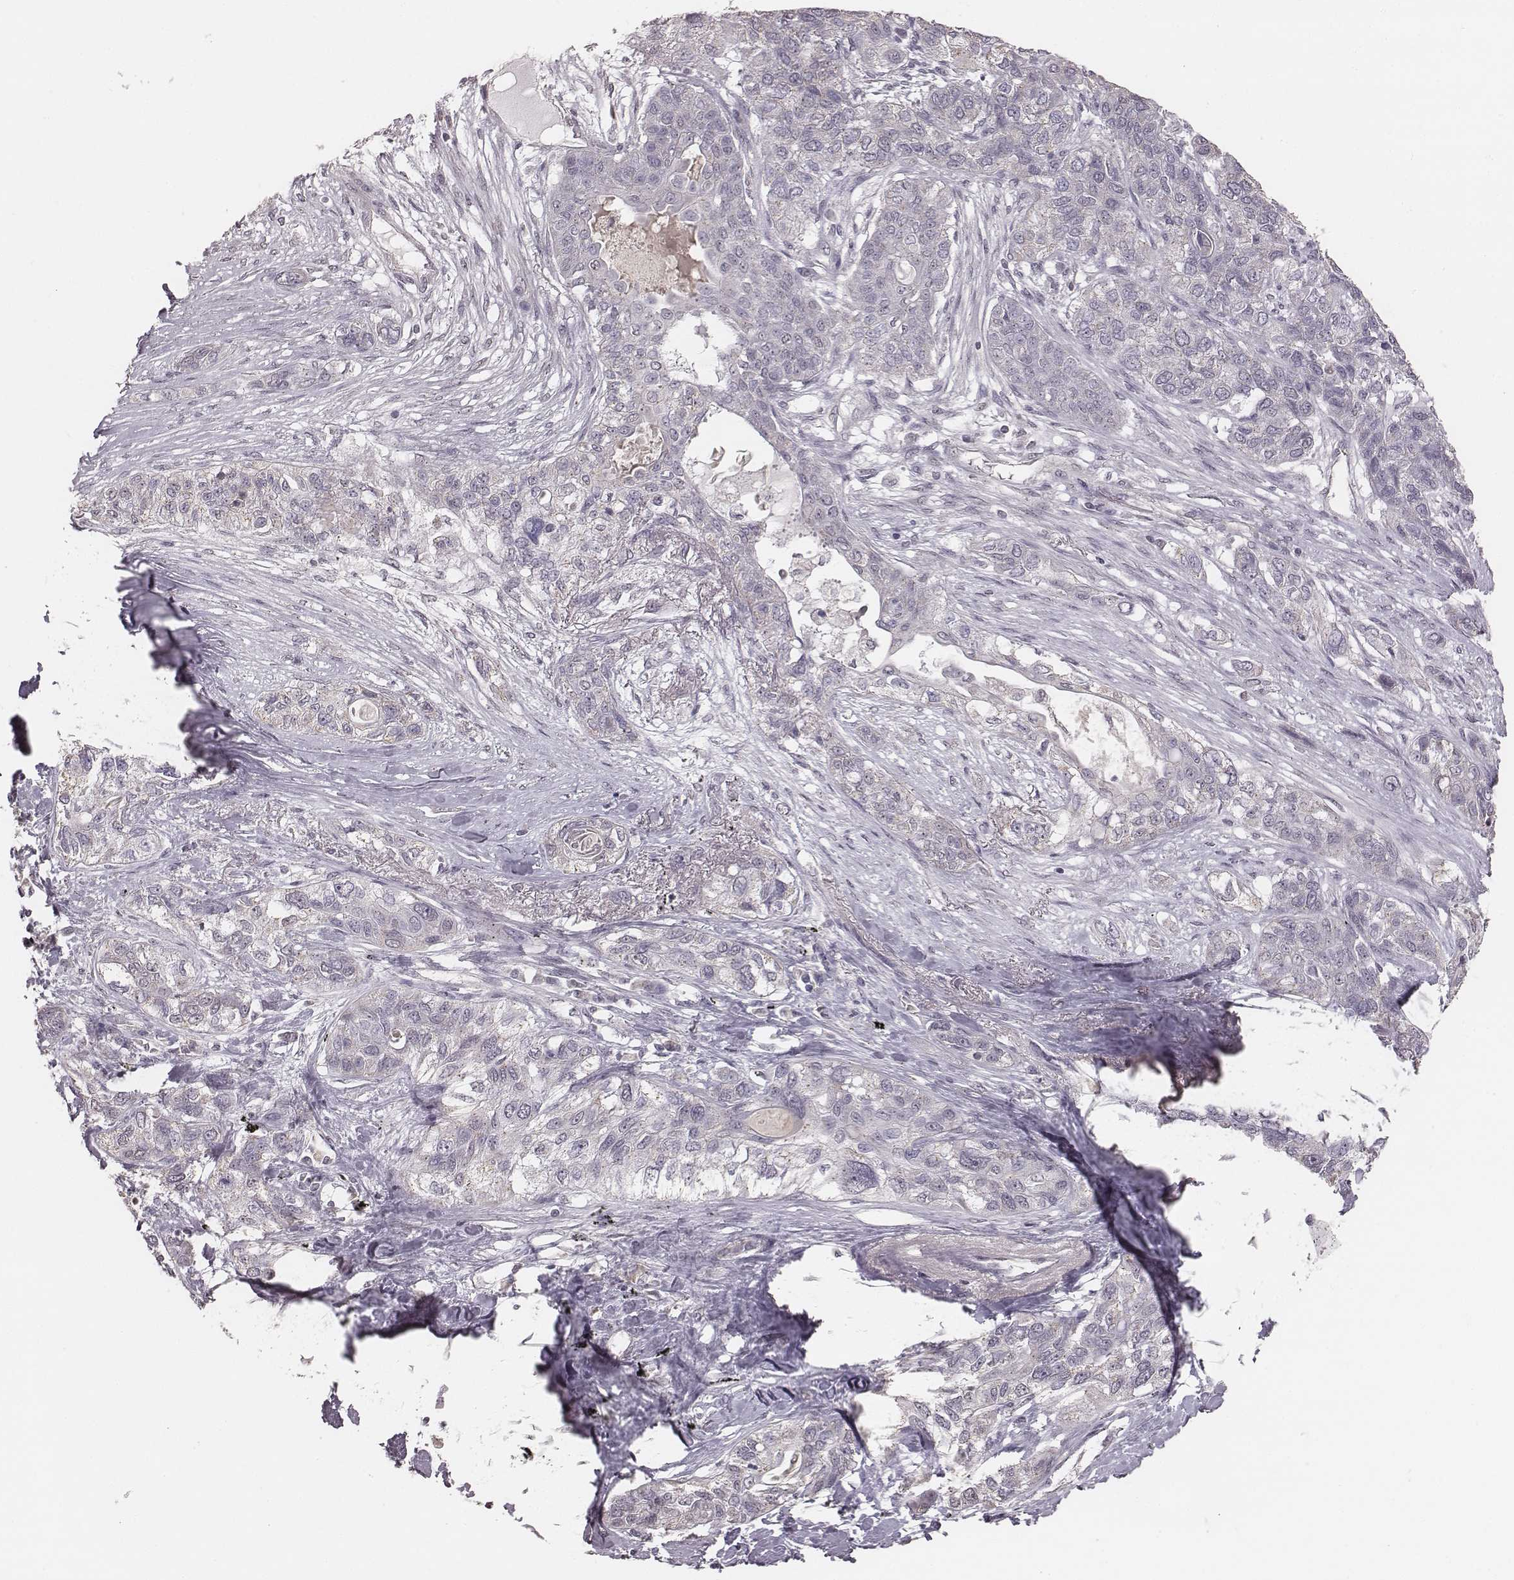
{"staining": {"intensity": "negative", "quantity": "none", "location": "none"}, "tissue": "lung cancer", "cell_type": "Tumor cells", "image_type": "cancer", "snomed": [{"axis": "morphology", "description": "Squamous cell carcinoma, NOS"}, {"axis": "topography", "description": "Lung"}], "caption": "Photomicrograph shows no protein staining in tumor cells of lung cancer tissue.", "gene": "SLC7A4", "patient": {"sex": "female", "age": 70}}